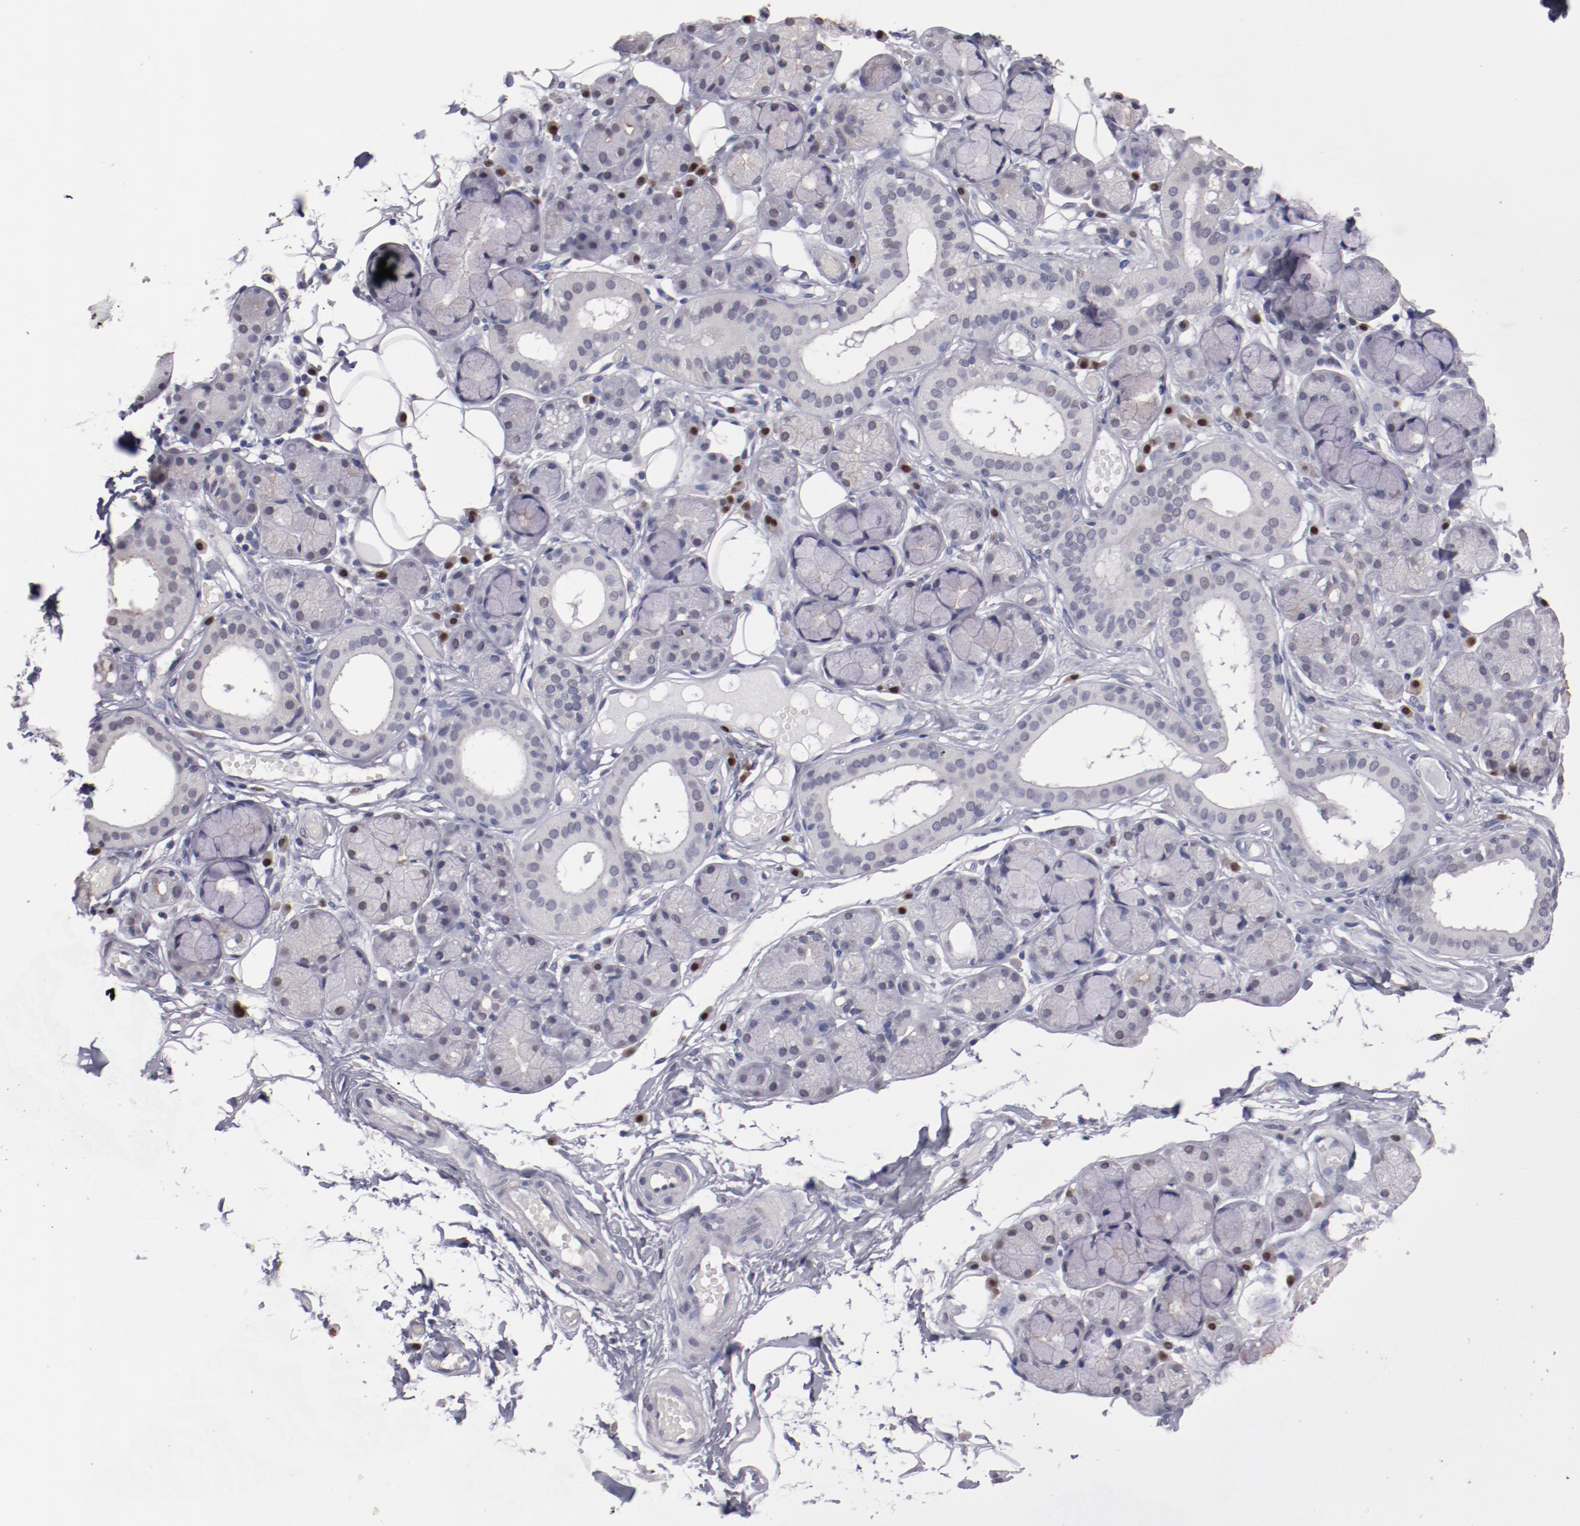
{"staining": {"intensity": "weak", "quantity": "<25%", "location": "nuclear"}, "tissue": "salivary gland", "cell_type": "Glandular cells", "image_type": "normal", "snomed": [{"axis": "morphology", "description": "Normal tissue, NOS"}, {"axis": "topography", "description": "Skeletal muscle"}, {"axis": "topography", "description": "Oral tissue"}, {"axis": "topography", "description": "Salivary gland"}, {"axis": "topography", "description": "Peripheral nerve tissue"}], "caption": "Glandular cells are negative for protein expression in unremarkable human salivary gland. Brightfield microscopy of immunohistochemistry (IHC) stained with DAB (3,3'-diaminobenzidine) (brown) and hematoxylin (blue), captured at high magnification.", "gene": "IRF4", "patient": {"sex": "male", "age": 54}}